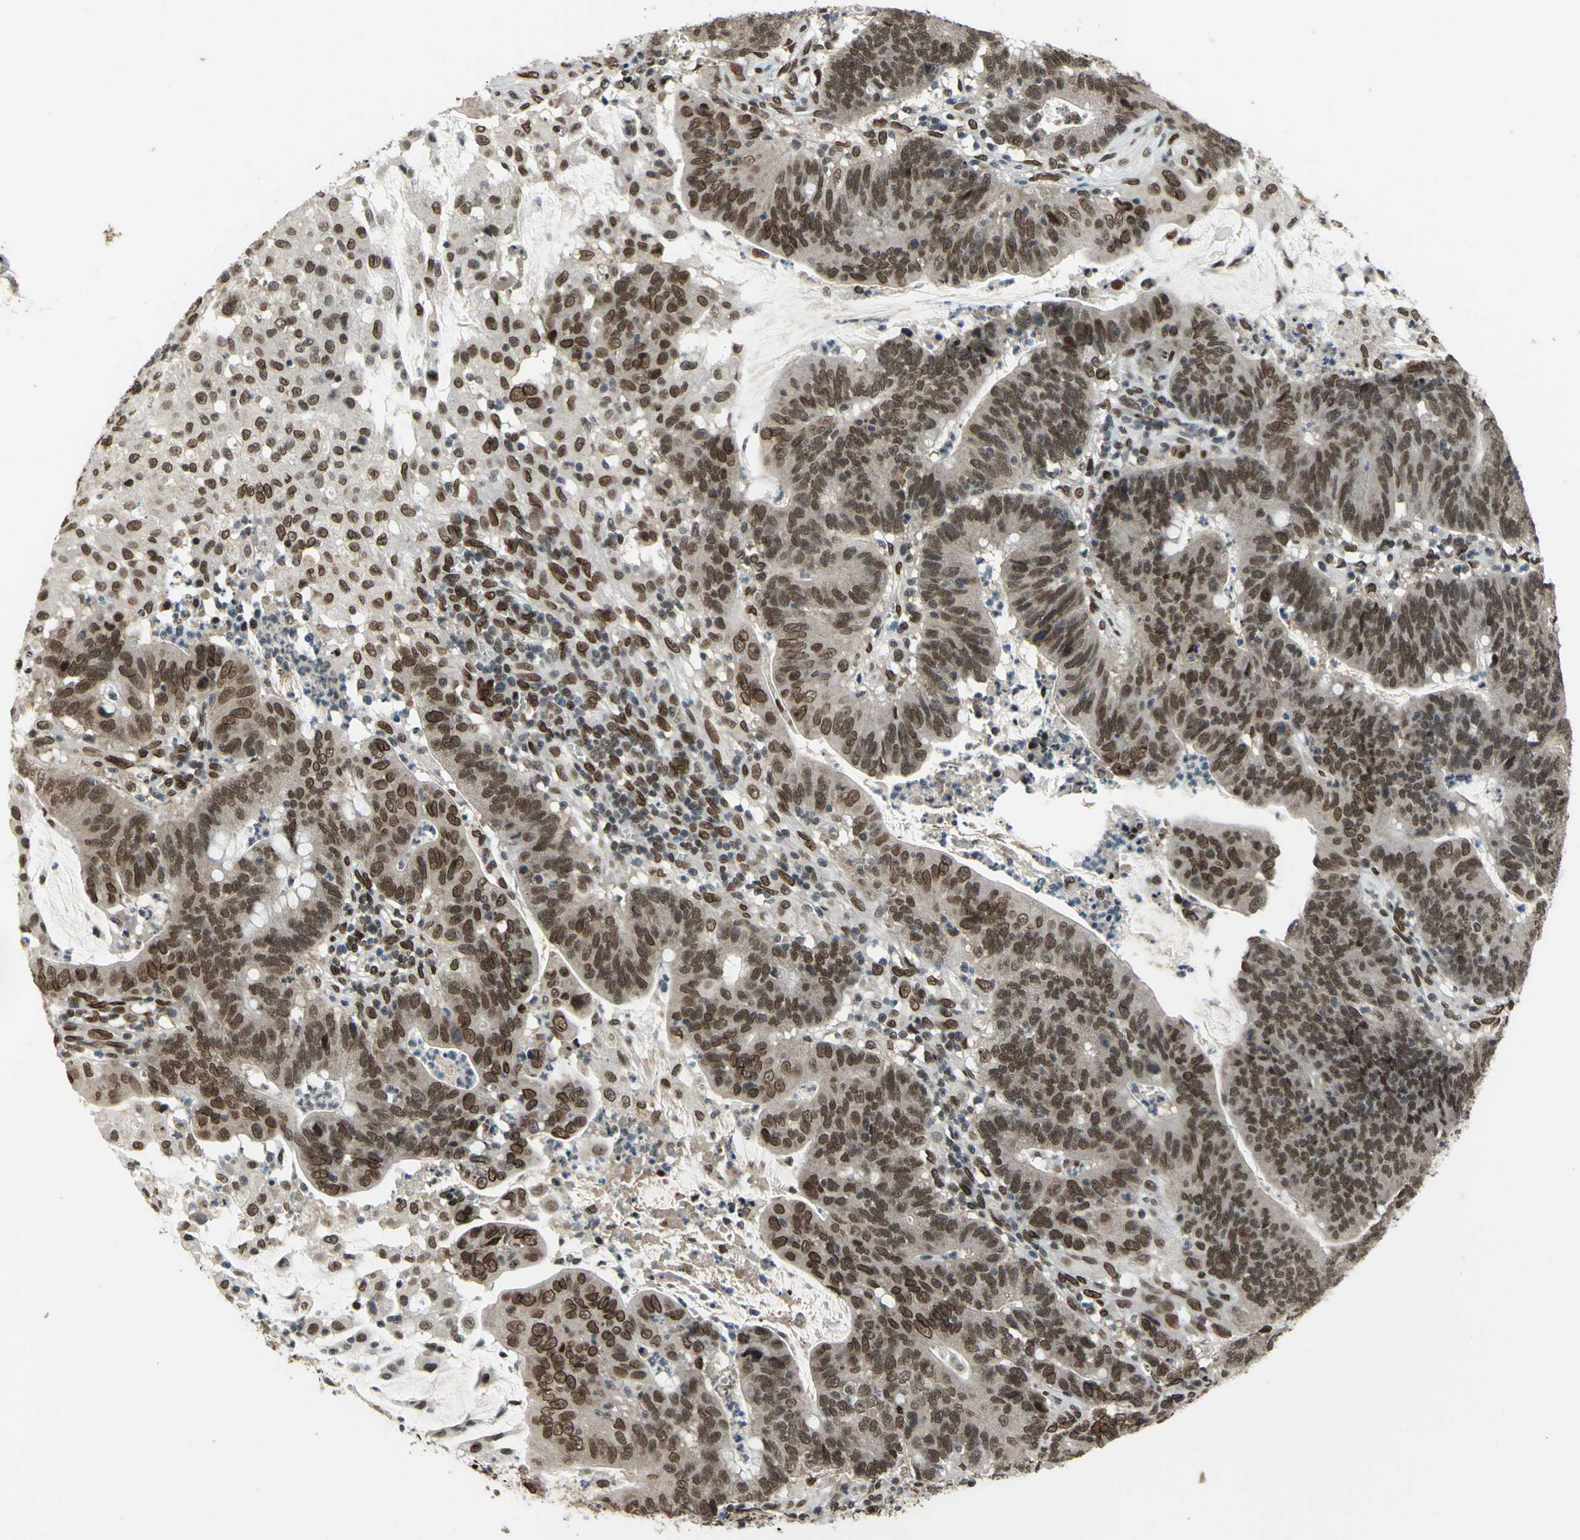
{"staining": {"intensity": "strong", "quantity": ">75%", "location": "cytoplasmic/membranous,nuclear"}, "tissue": "colorectal cancer", "cell_type": "Tumor cells", "image_type": "cancer", "snomed": [{"axis": "morphology", "description": "Adenocarcinoma, NOS"}, {"axis": "topography", "description": "Colon"}], "caption": "A histopathology image of colorectal adenocarcinoma stained for a protein shows strong cytoplasmic/membranous and nuclear brown staining in tumor cells.", "gene": "ISY1", "patient": {"sex": "male", "age": 45}}